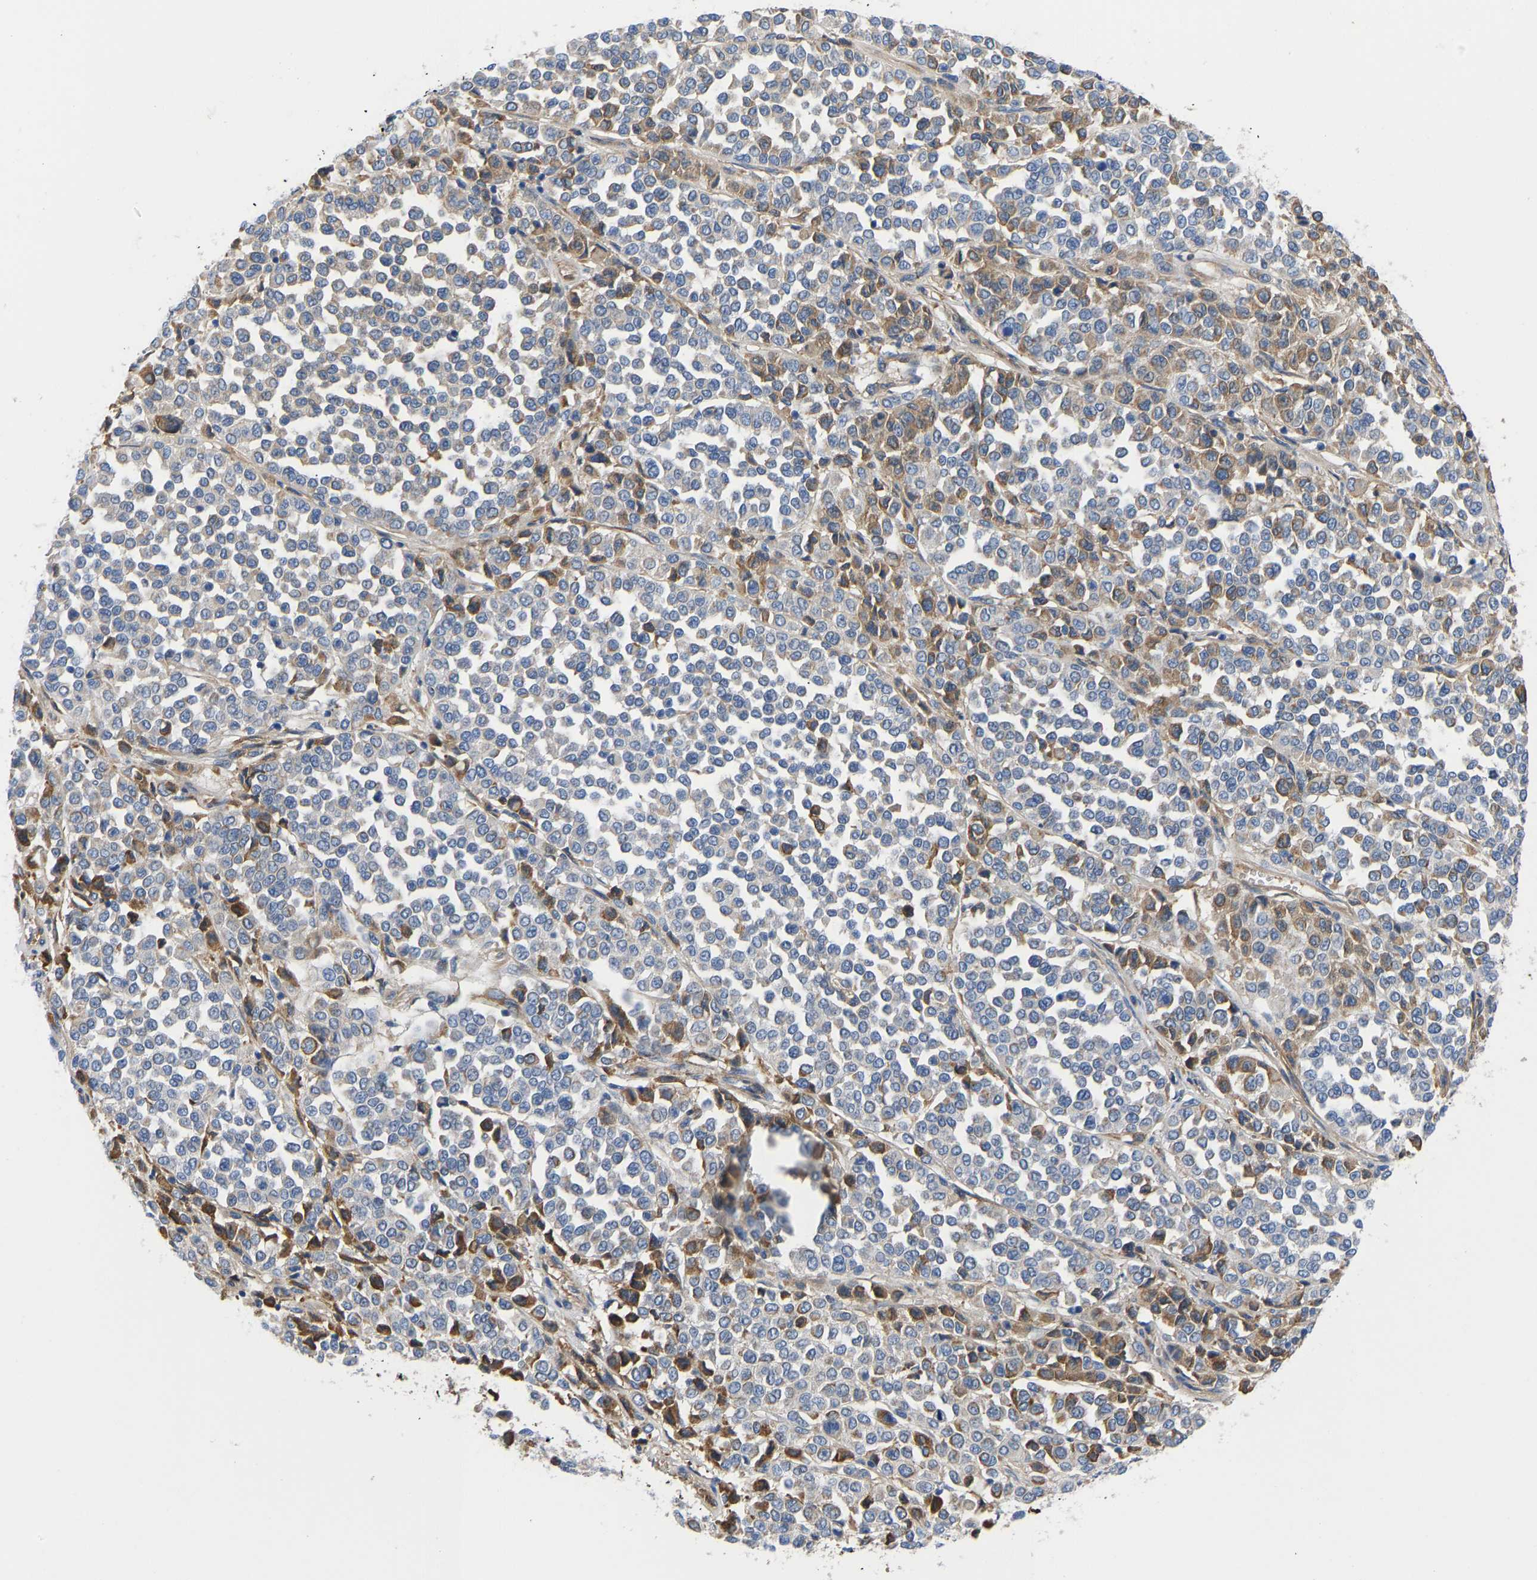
{"staining": {"intensity": "moderate", "quantity": "25%-75%", "location": "cytoplasmic/membranous"}, "tissue": "melanoma", "cell_type": "Tumor cells", "image_type": "cancer", "snomed": [{"axis": "morphology", "description": "Malignant melanoma, Metastatic site"}, {"axis": "topography", "description": "Pancreas"}], "caption": "A high-resolution photomicrograph shows immunohistochemistry (IHC) staining of malignant melanoma (metastatic site), which demonstrates moderate cytoplasmic/membranous positivity in about 25%-75% of tumor cells.", "gene": "HSPG2", "patient": {"sex": "female", "age": 30}}